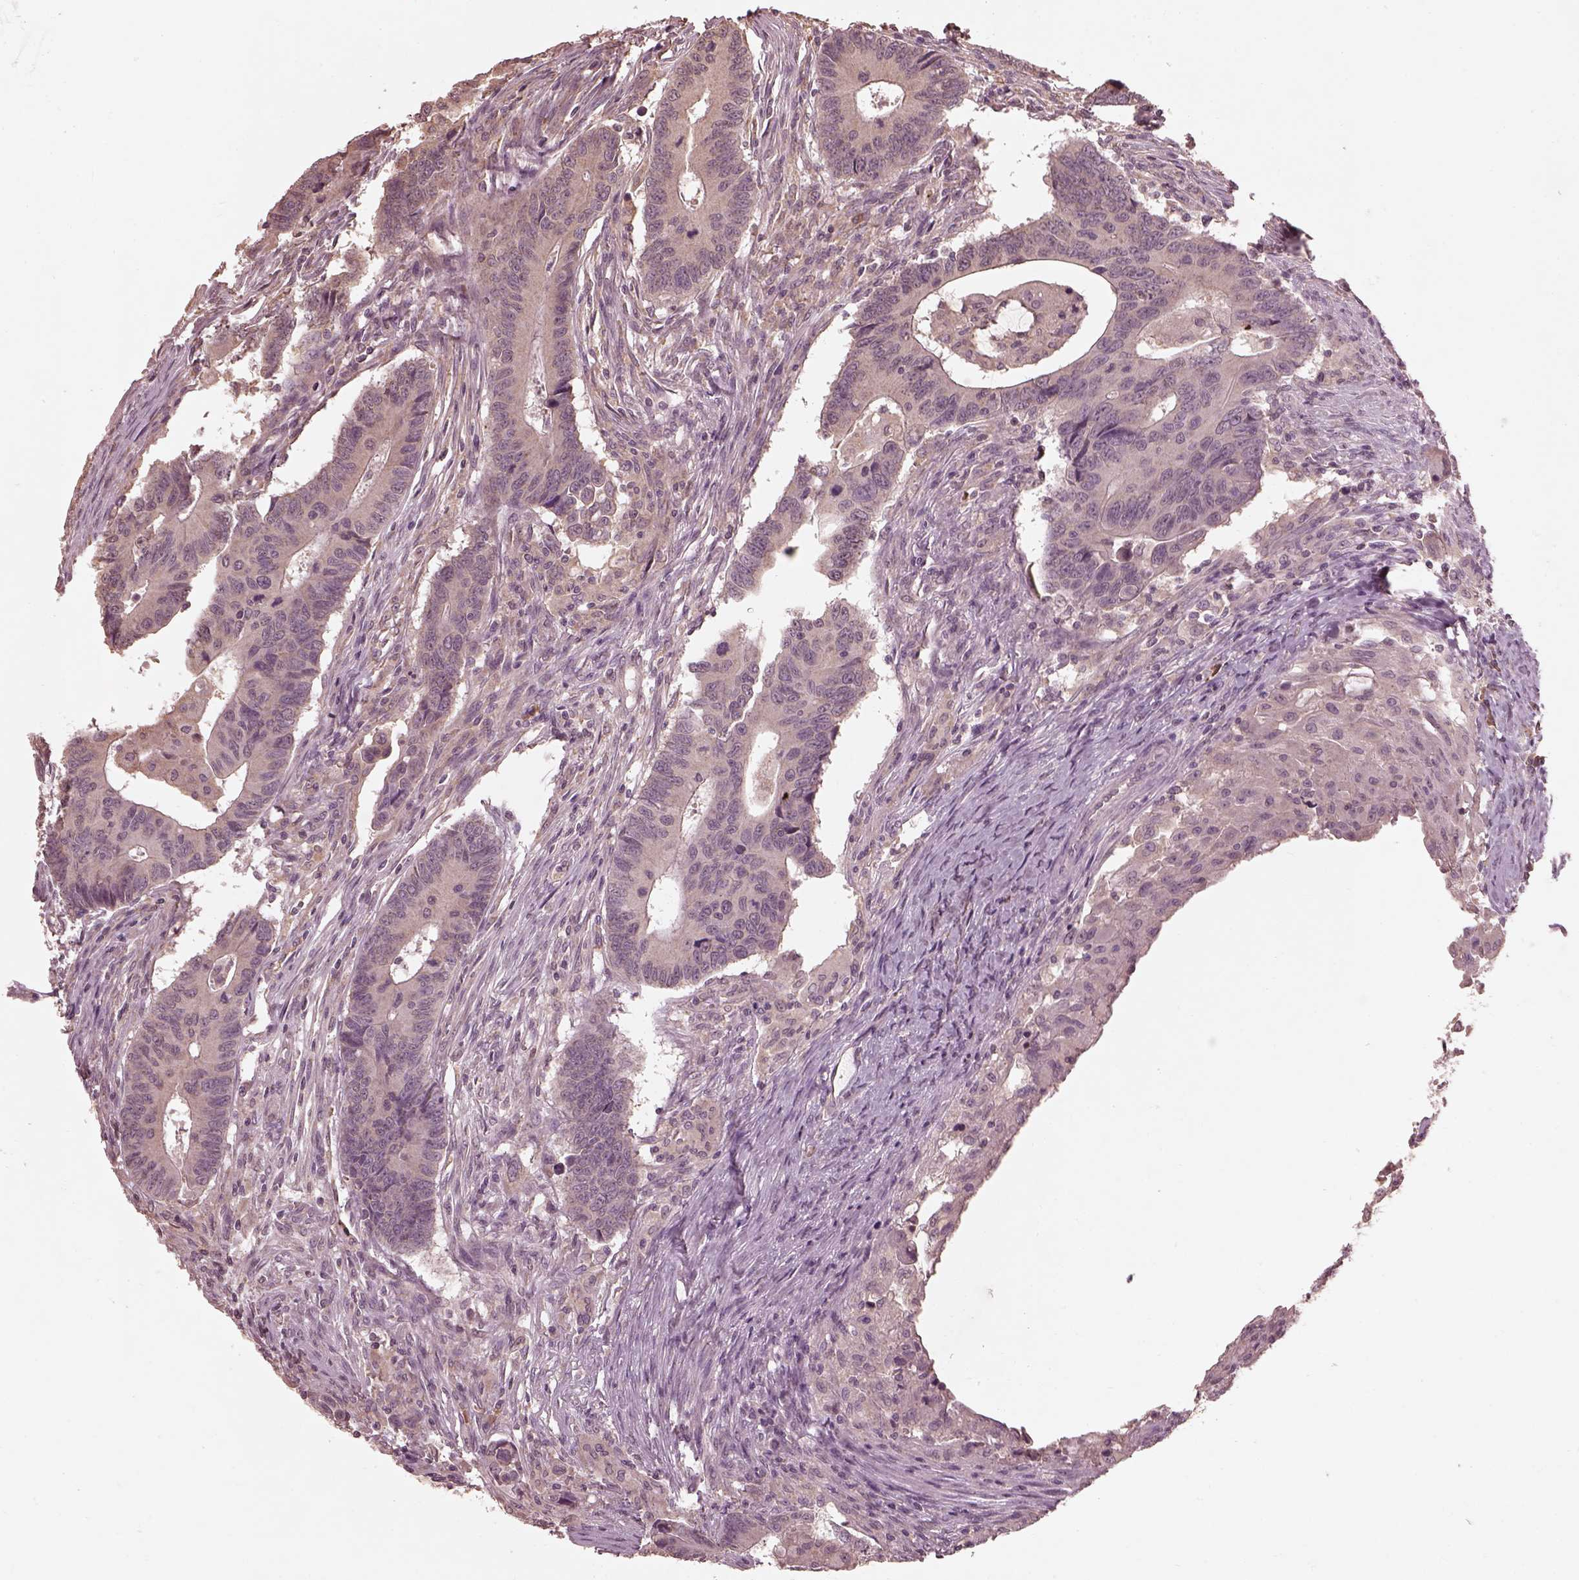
{"staining": {"intensity": "weak", "quantity": "<25%", "location": "cytoplasmic/membranous"}, "tissue": "colorectal cancer", "cell_type": "Tumor cells", "image_type": "cancer", "snomed": [{"axis": "morphology", "description": "Adenocarcinoma, NOS"}, {"axis": "topography", "description": "Rectum"}], "caption": "Colorectal cancer stained for a protein using immunohistochemistry reveals no positivity tumor cells.", "gene": "CALR3", "patient": {"sex": "male", "age": 67}}